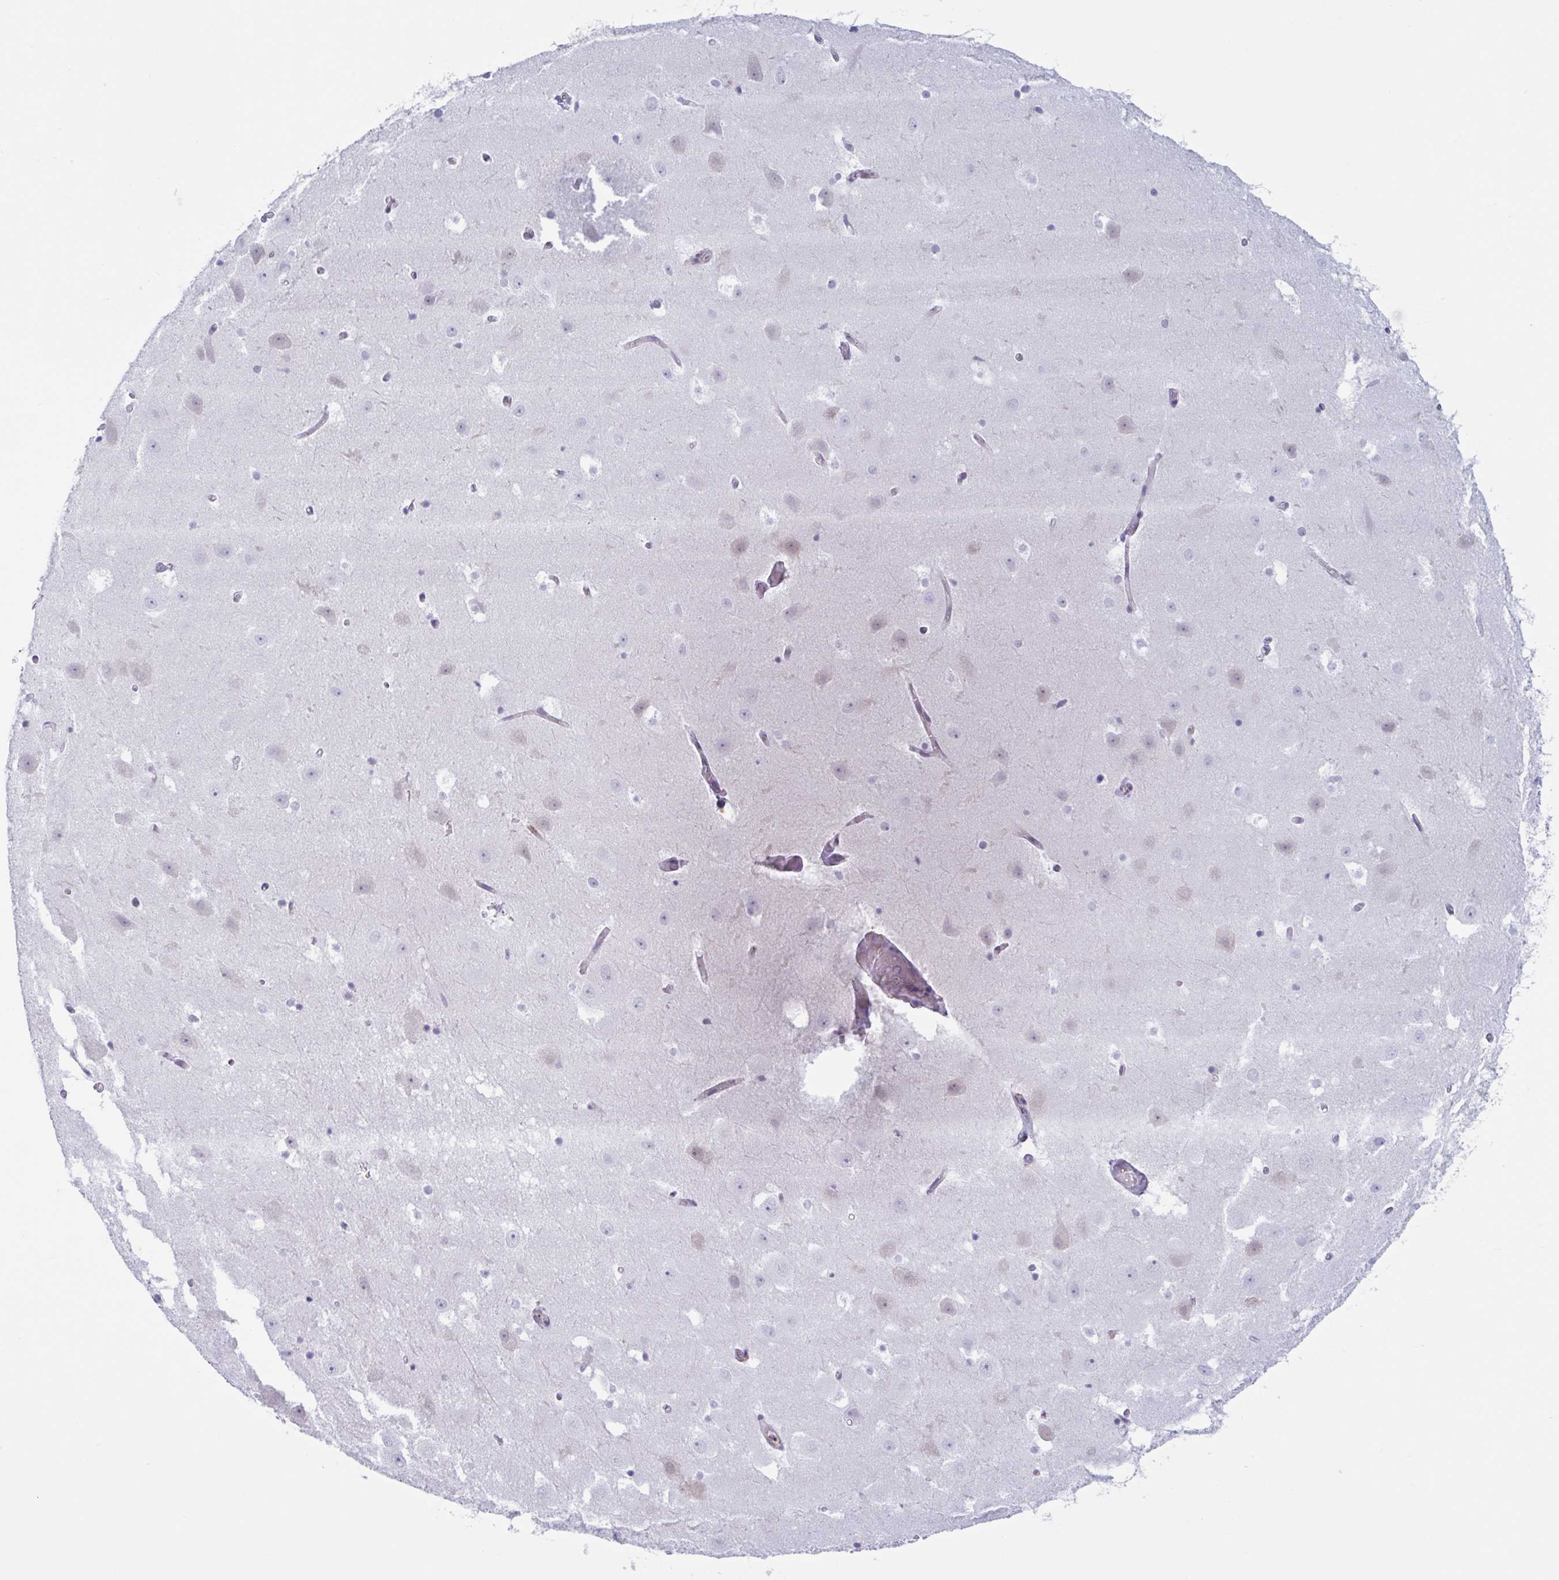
{"staining": {"intensity": "negative", "quantity": "none", "location": "none"}, "tissue": "hippocampus", "cell_type": "Glial cells", "image_type": "normal", "snomed": [{"axis": "morphology", "description": "Normal tissue, NOS"}, {"axis": "topography", "description": "Hippocampus"}], "caption": "Hippocampus stained for a protein using immunohistochemistry (IHC) exhibits no expression glial cells.", "gene": "PLG", "patient": {"sex": "female", "age": 52}}